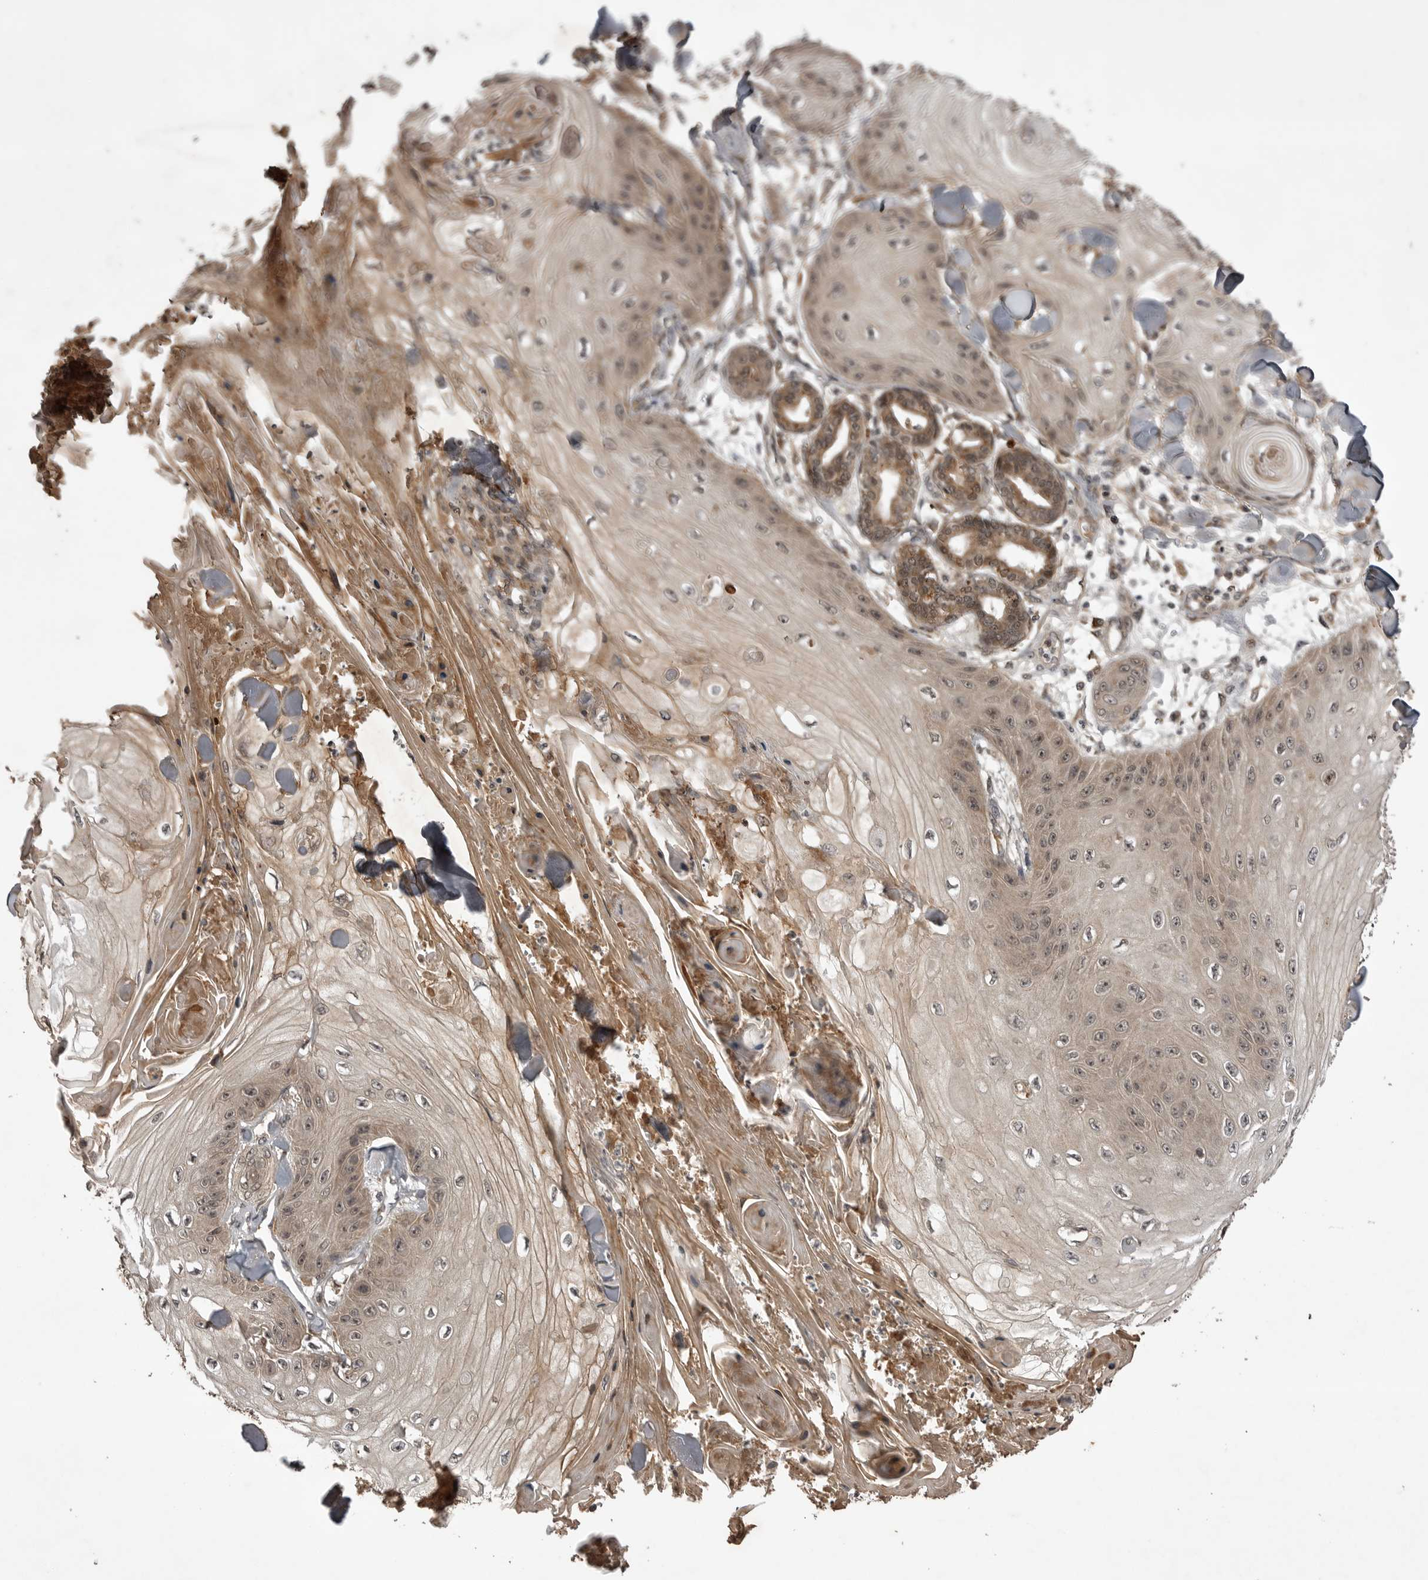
{"staining": {"intensity": "weak", "quantity": "25%-75%", "location": "cytoplasmic/membranous"}, "tissue": "skin cancer", "cell_type": "Tumor cells", "image_type": "cancer", "snomed": [{"axis": "morphology", "description": "Squamous cell carcinoma, NOS"}, {"axis": "topography", "description": "Skin"}], "caption": "Skin cancer (squamous cell carcinoma) stained with a protein marker shows weak staining in tumor cells.", "gene": "AKAP7", "patient": {"sex": "male", "age": 74}}